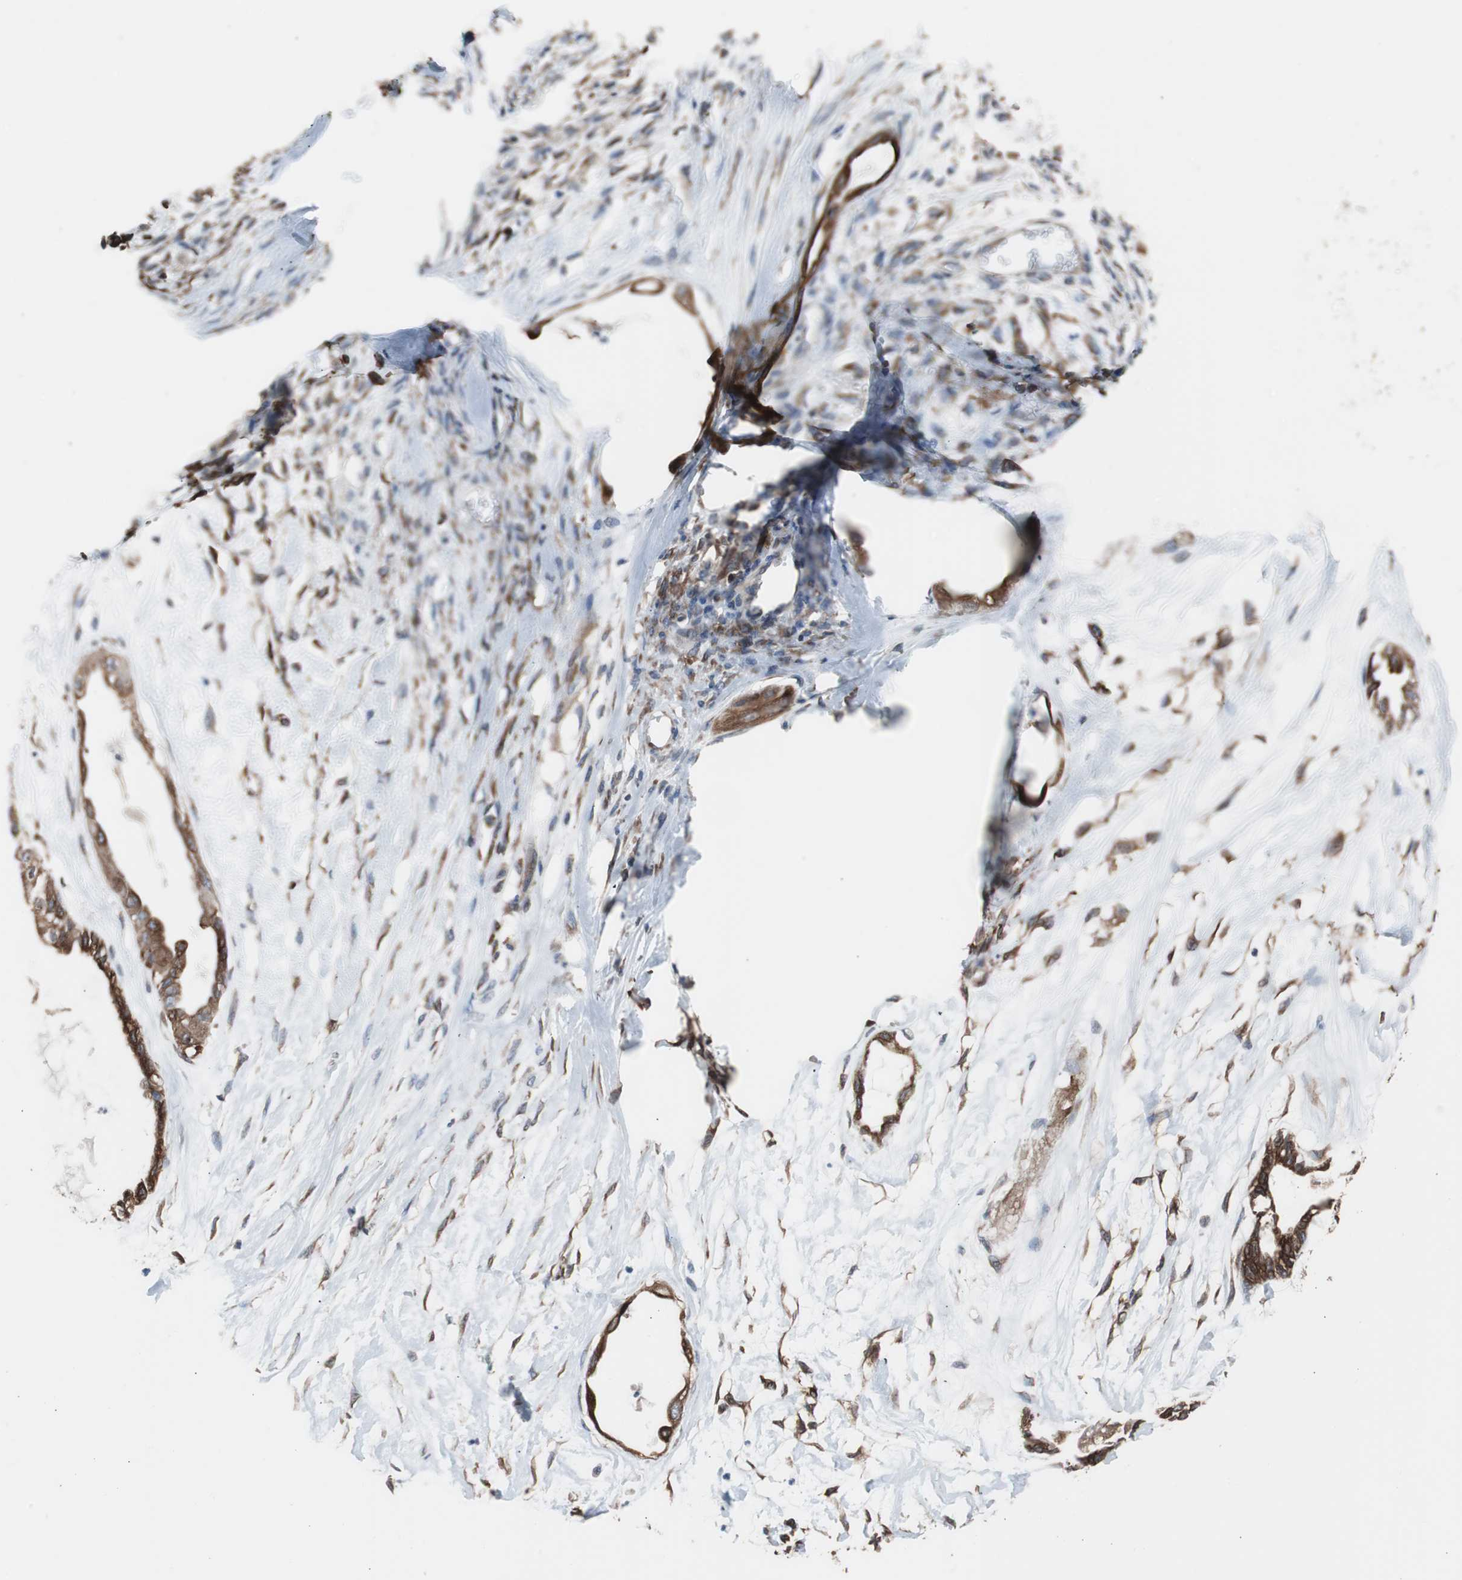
{"staining": {"intensity": "strong", "quantity": ">75%", "location": "cytoplasmic/membranous"}, "tissue": "ovarian cancer", "cell_type": "Tumor cells", "image_type": "cancer", "snomed": [{"axis": "morphology", "description": "Carcinoma, NOS"}, {"axis": "morphology", "description": "Carcinoma, endometroid"}, {"axis": "topography", "description": "Ovary"}], "caption": "Protein analysis of ovarian cancer (endometroid carcinoma) tissue shows strong cytoplasmic/membranous positivity in about >75% of tumor cells.", "gene": "PBXIP1", "patient": {"sex": "female", "age": 50}}